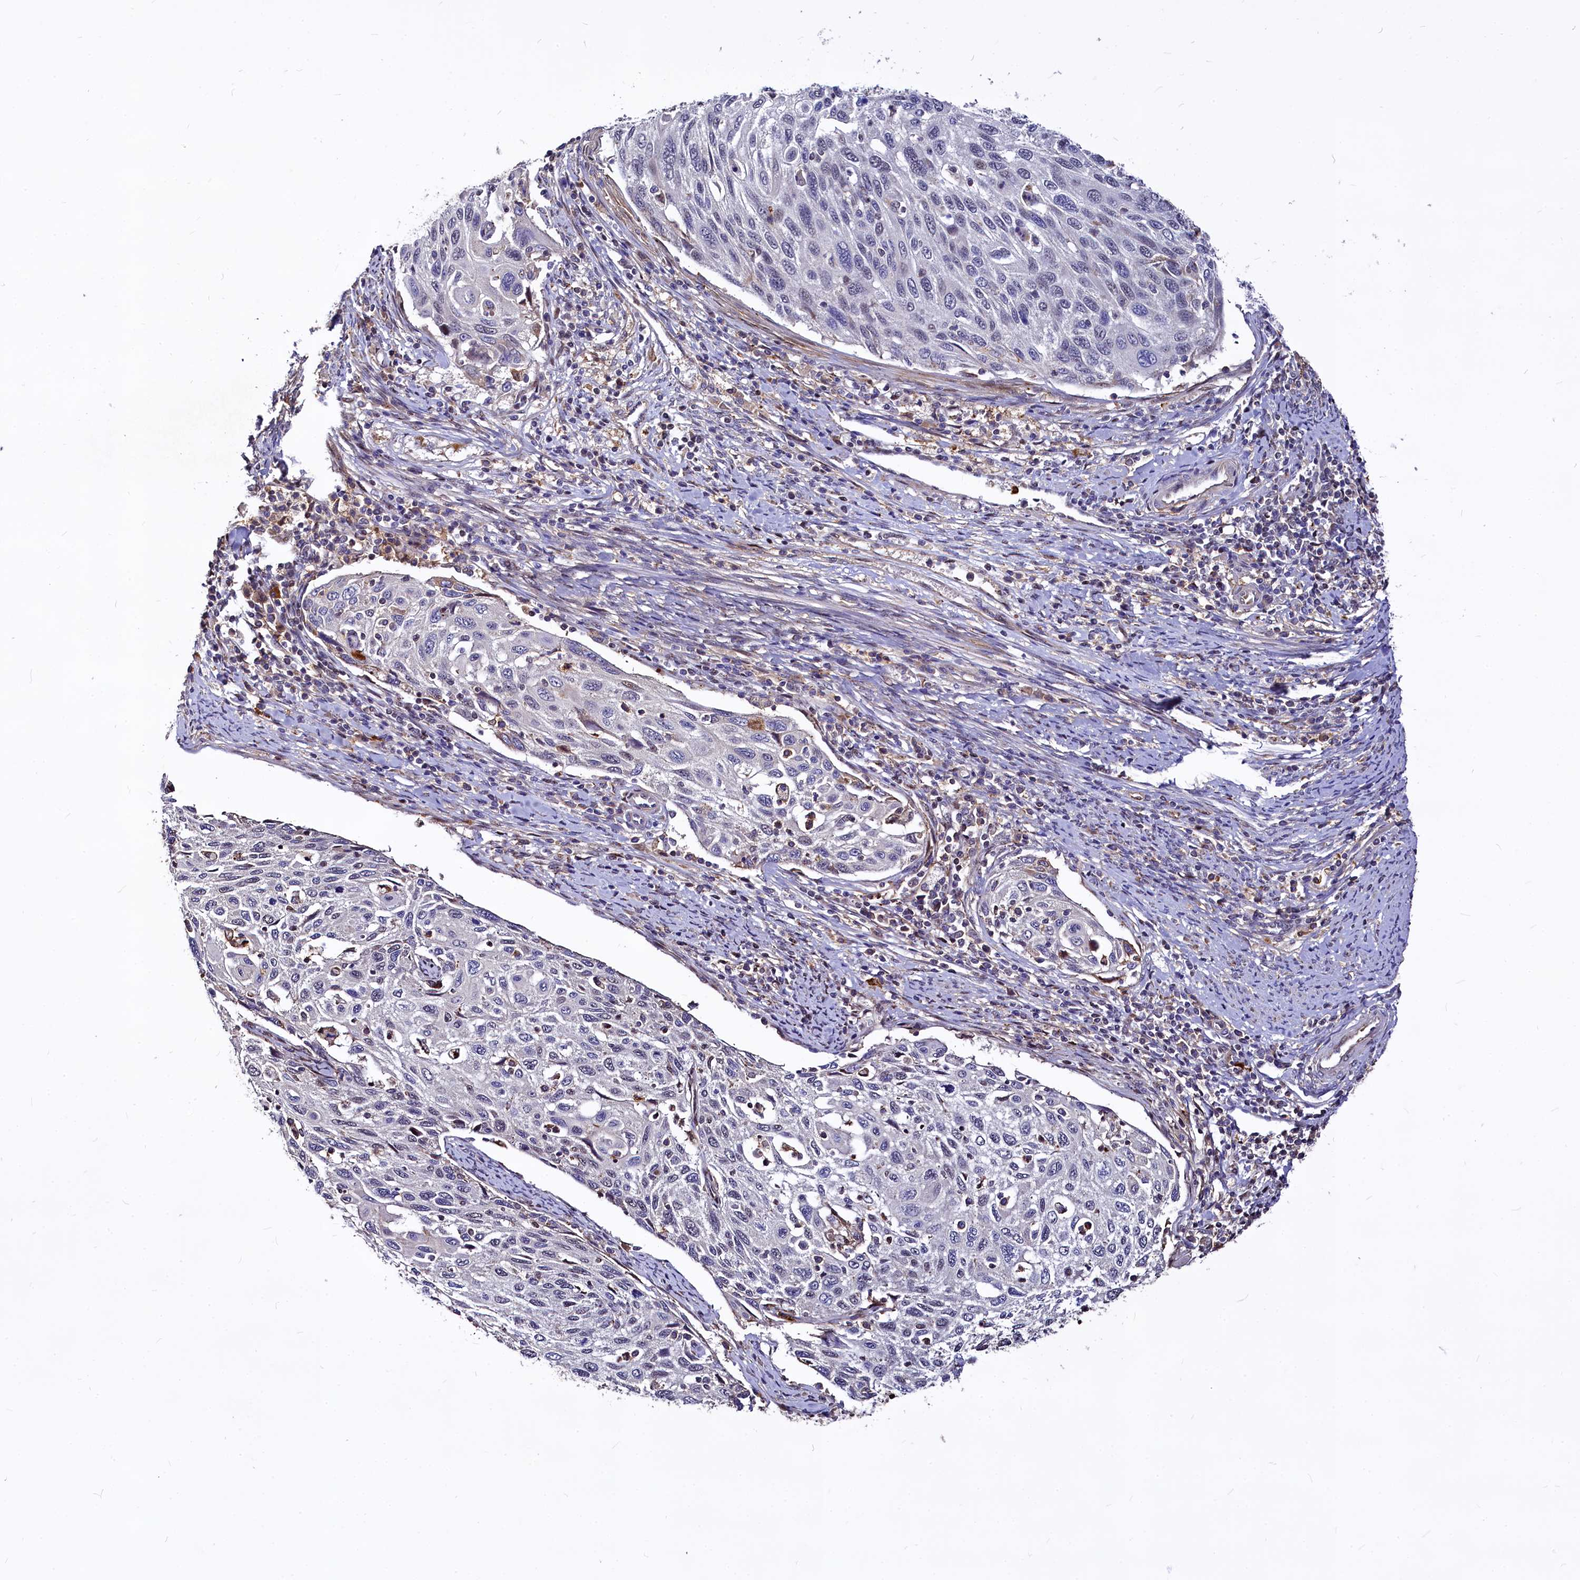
{"staining": {"intensity": "negative", "quantity": "none", "location": "none"}, "tissue": "cervical cancer", "cell_type": "Tumor cells", "image_type": "cancer", "snomed": [{"axis": "morphology", "description": "Squamous cell carcinoma, NOS"}, {"axis": "topography", "description": "Cervix"}], "caption": "A micrograph of cervical cancer (squamous cell carcinoma) stained for a protein reveals no brown staining in tumor cells.", "gene": "ATG101", "patient": {"sex": "female", "age": 70}}